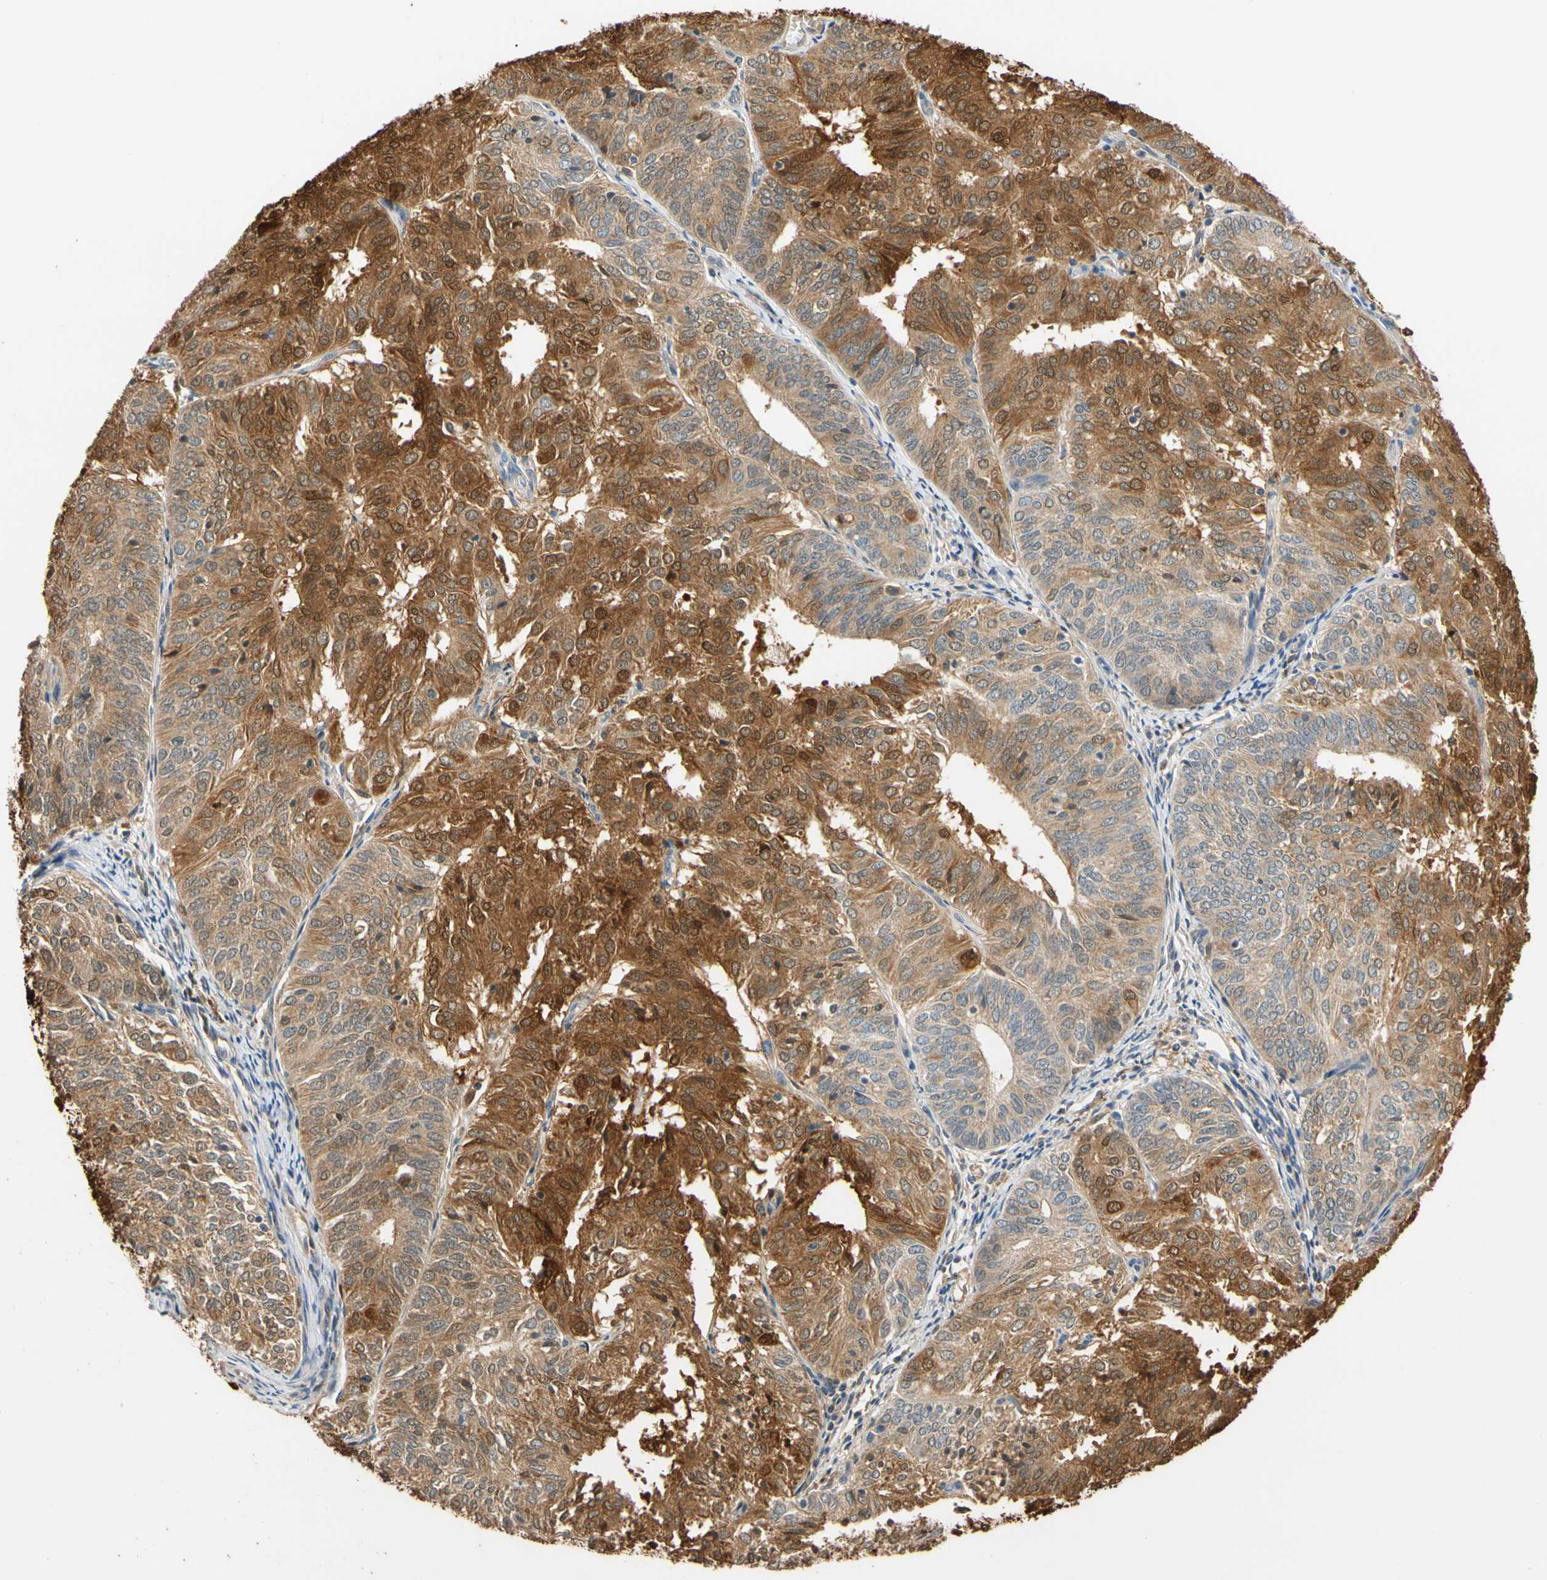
{"staining": {"intensity": "strong", "quantity": "25%-75%", "location": "cytoplasmic/membranous"}, "tissue": "endometrial cancer", "cell_type": "Tumor cells", "image_type": "cancer", "snomed": [{"axis": "morphology", "description": "Adenocarcinoma, NOS"}, {"axis": "topography", "description": "Uterus"}], "caption": "A high-resolution photomicrograph shows IHC staining of endometrial cancer, which reveals strong cytoplasmic/membranous staining in approximately 25%-75% of tumor cells.", "gene": "GPSM2", "patient": {"sex": "female", "age": 60}}